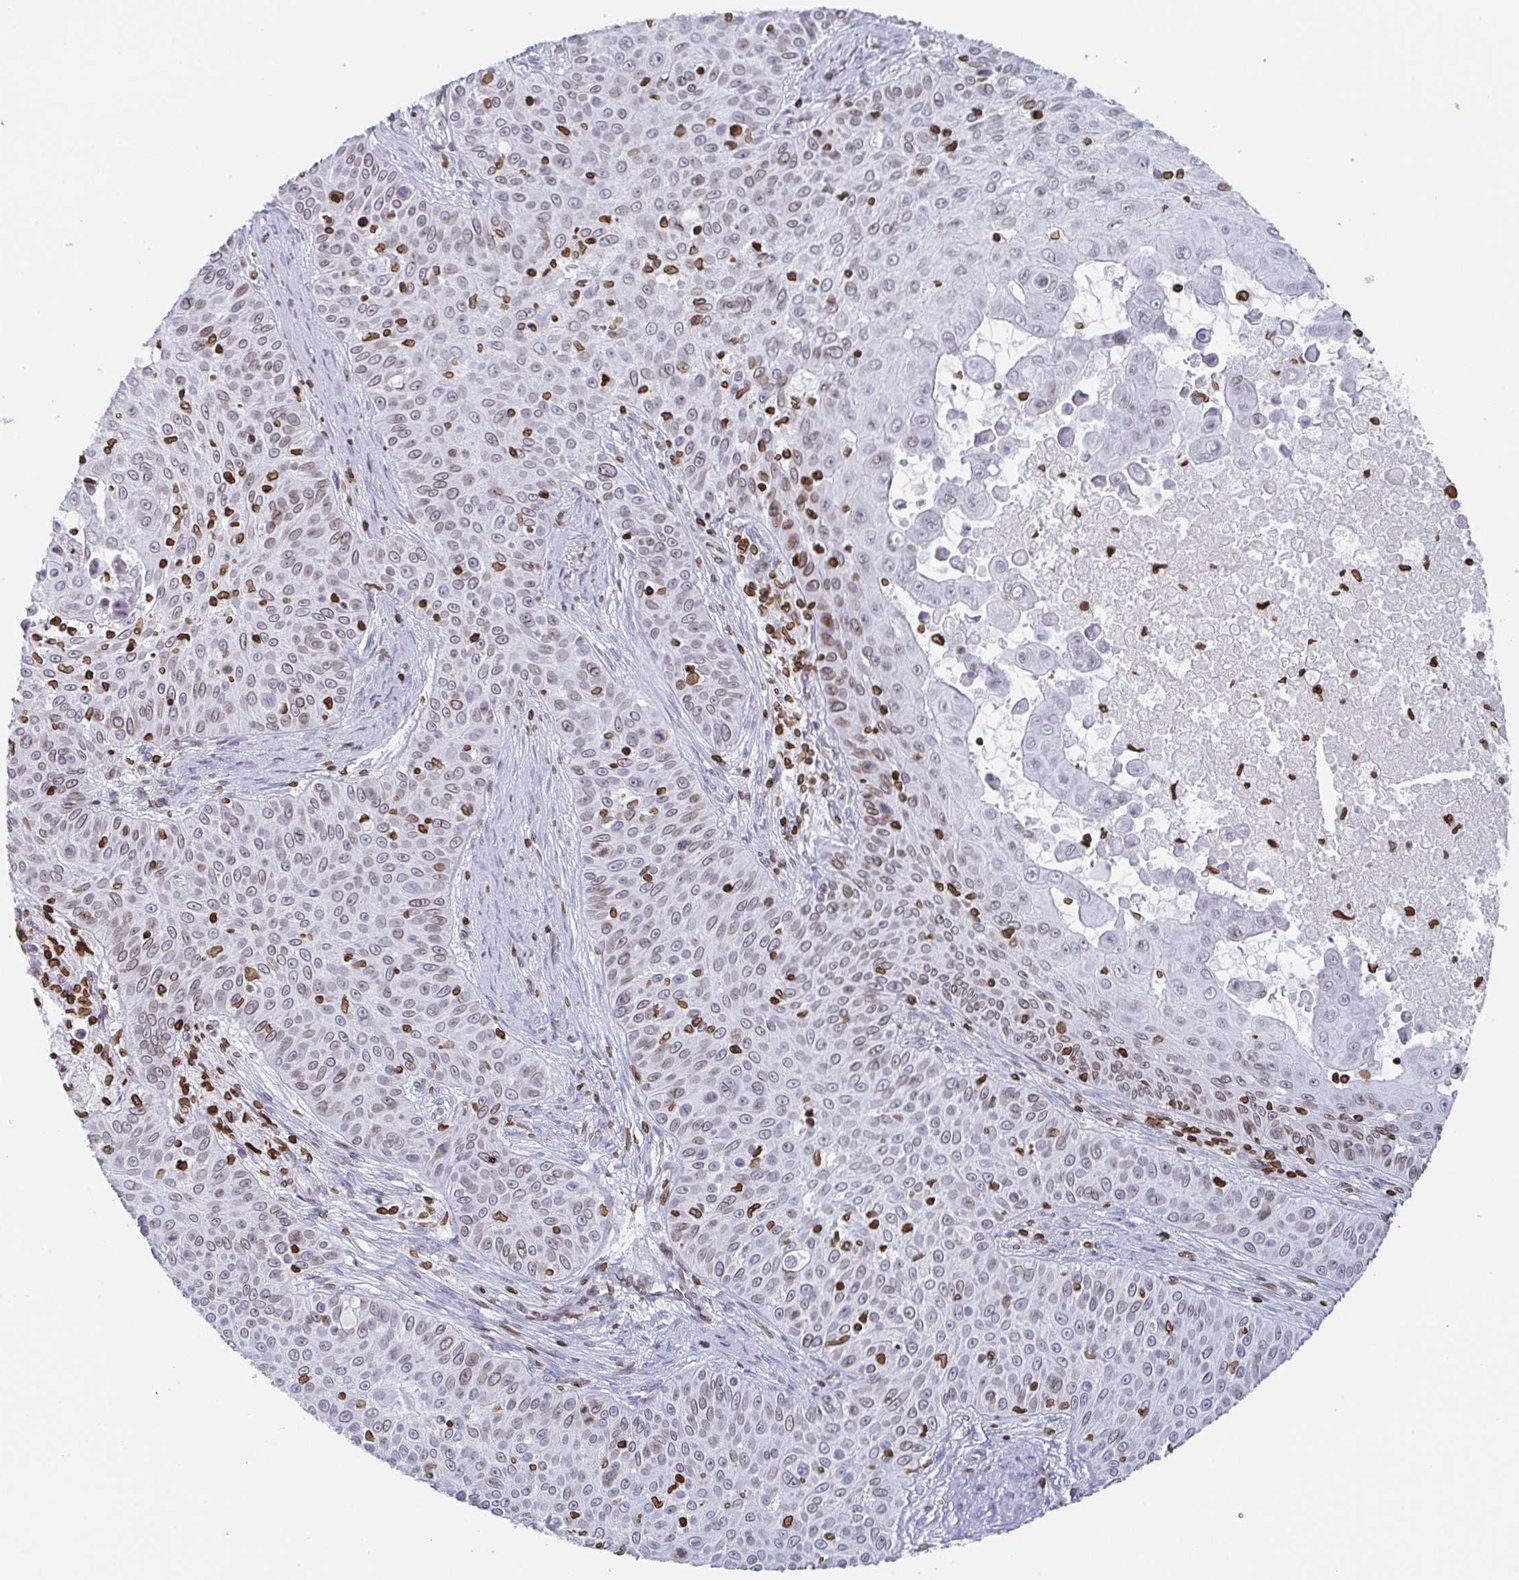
{"staining": {"intensity": "weak", "quantity": "25%-75%", "location": "cytoplasmic/membranous,nuclear"}, "tissue": "skin cancer", "cell_type": "Tumor cells", "image_type": "cancer", "snomed": [{"axis": "morphology", "description": "Squamous cell carcinoma, NOS"}, {"axis": "topography", "description": "Skin"}], "caption": "Immunohistochemistry (IHC) photomicrograph of skin squamous cell carcinoma stained for a protein (brown), which shows low levels of weak cytoplasmic/membranous and nuclear expression in approximately 25%-75% of tumor cells.", "gene": "BTBD7", "patient": {"sex": "male", "age": 82}}